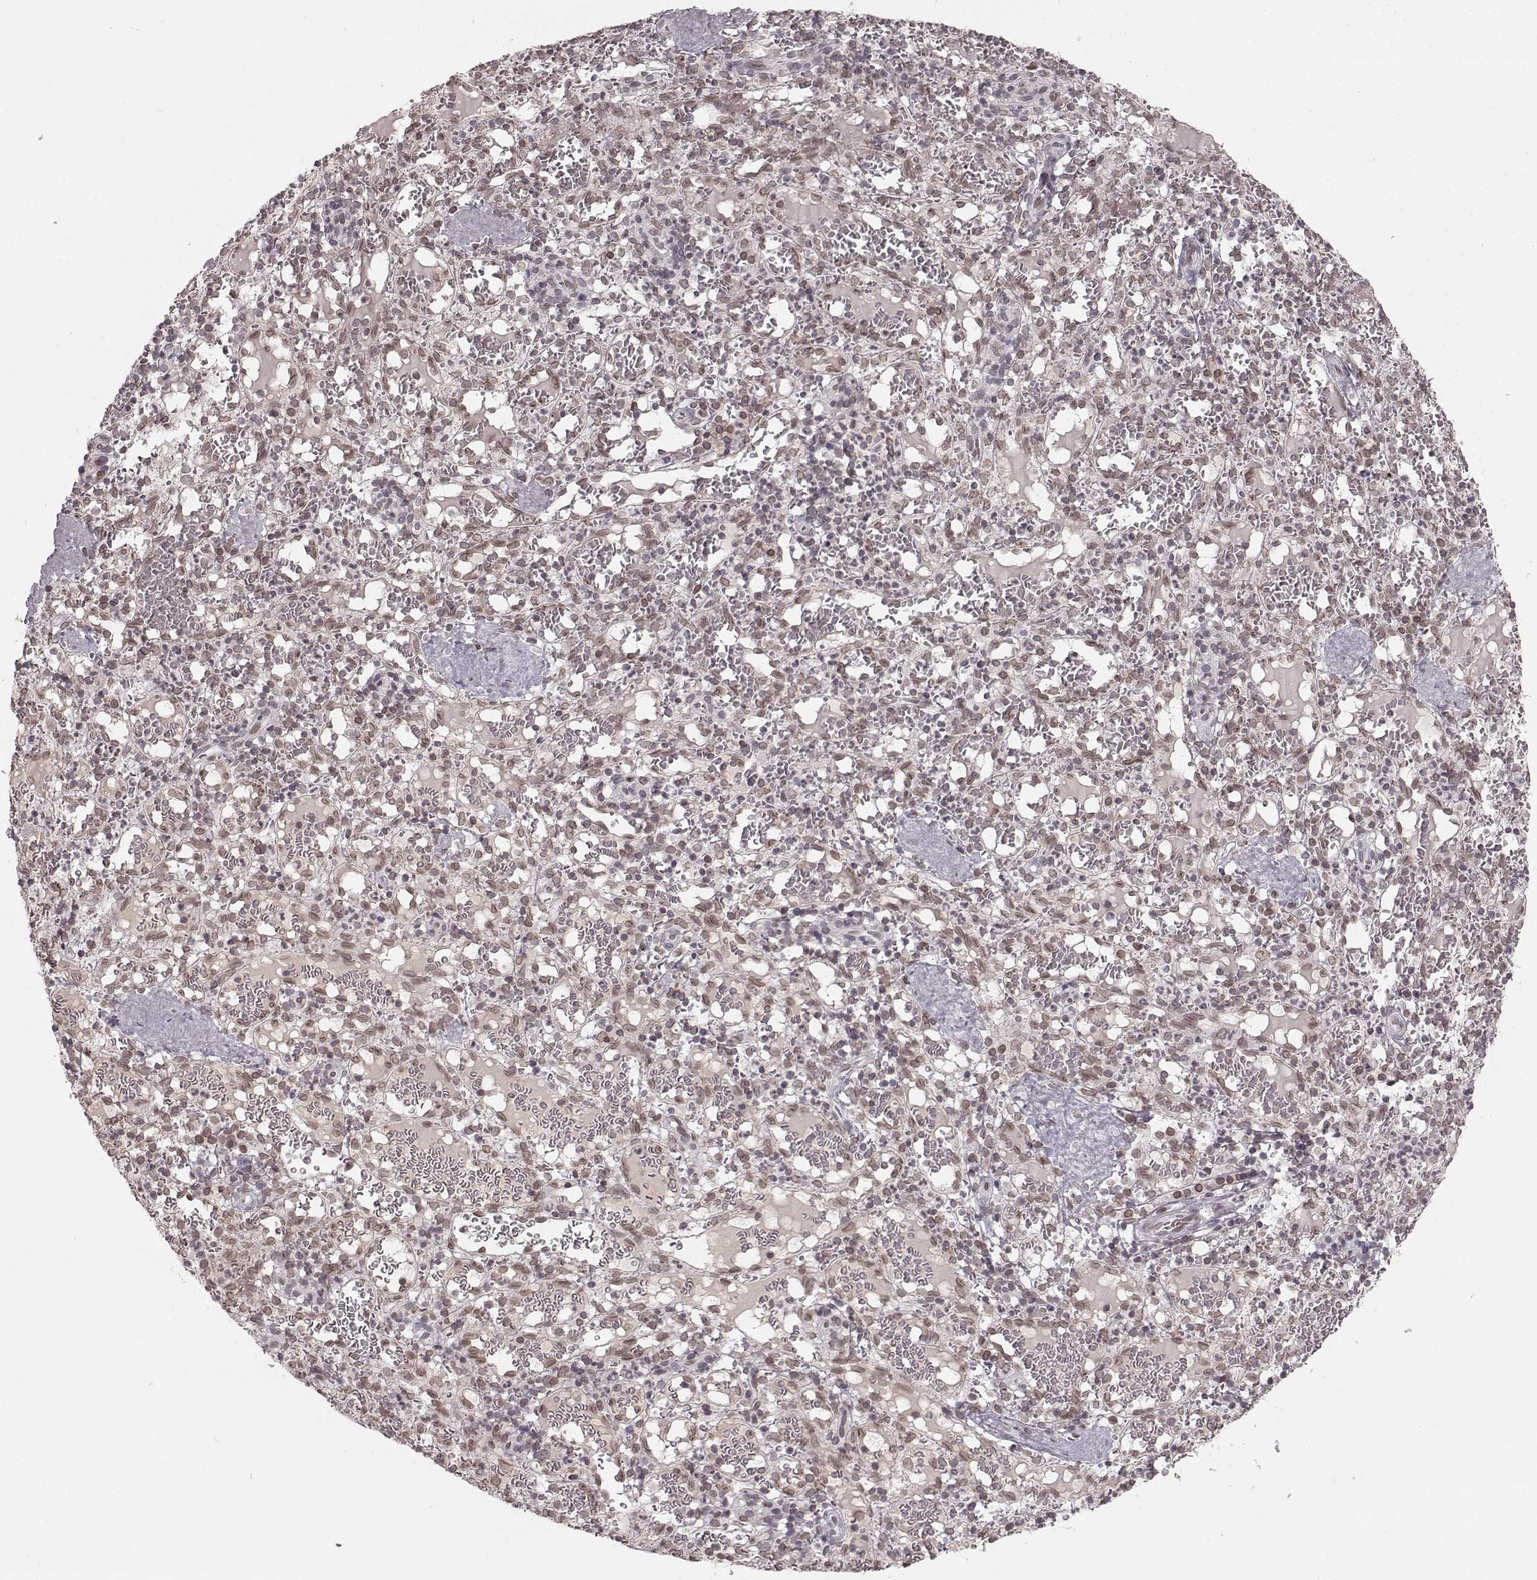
{"staining": {"intensity": "moderate", "quantity": "<25%", "location": "cytoplasmic/membranous,nuclear"}, "tissue": "spleen", "cell_type": "Cells in red pulp", "image_type": "normal", "snomed": [{"axis": "morphology", "description": "Normal tissue, NOS"}, {"axis": "topography", "description": "Spleen"}], "caption": "Moderate cytoplasmic/membranous,nuclear protein staining is present in approximately <25% of cells in red pulp in spleen. The protein of interest is stained brown, and the nuclei are stained in blue (DAB IHC with brightfield microscopy, high magnification).", "gene": "DCAF12", "patient": {"sex": "male", "age": 11}}